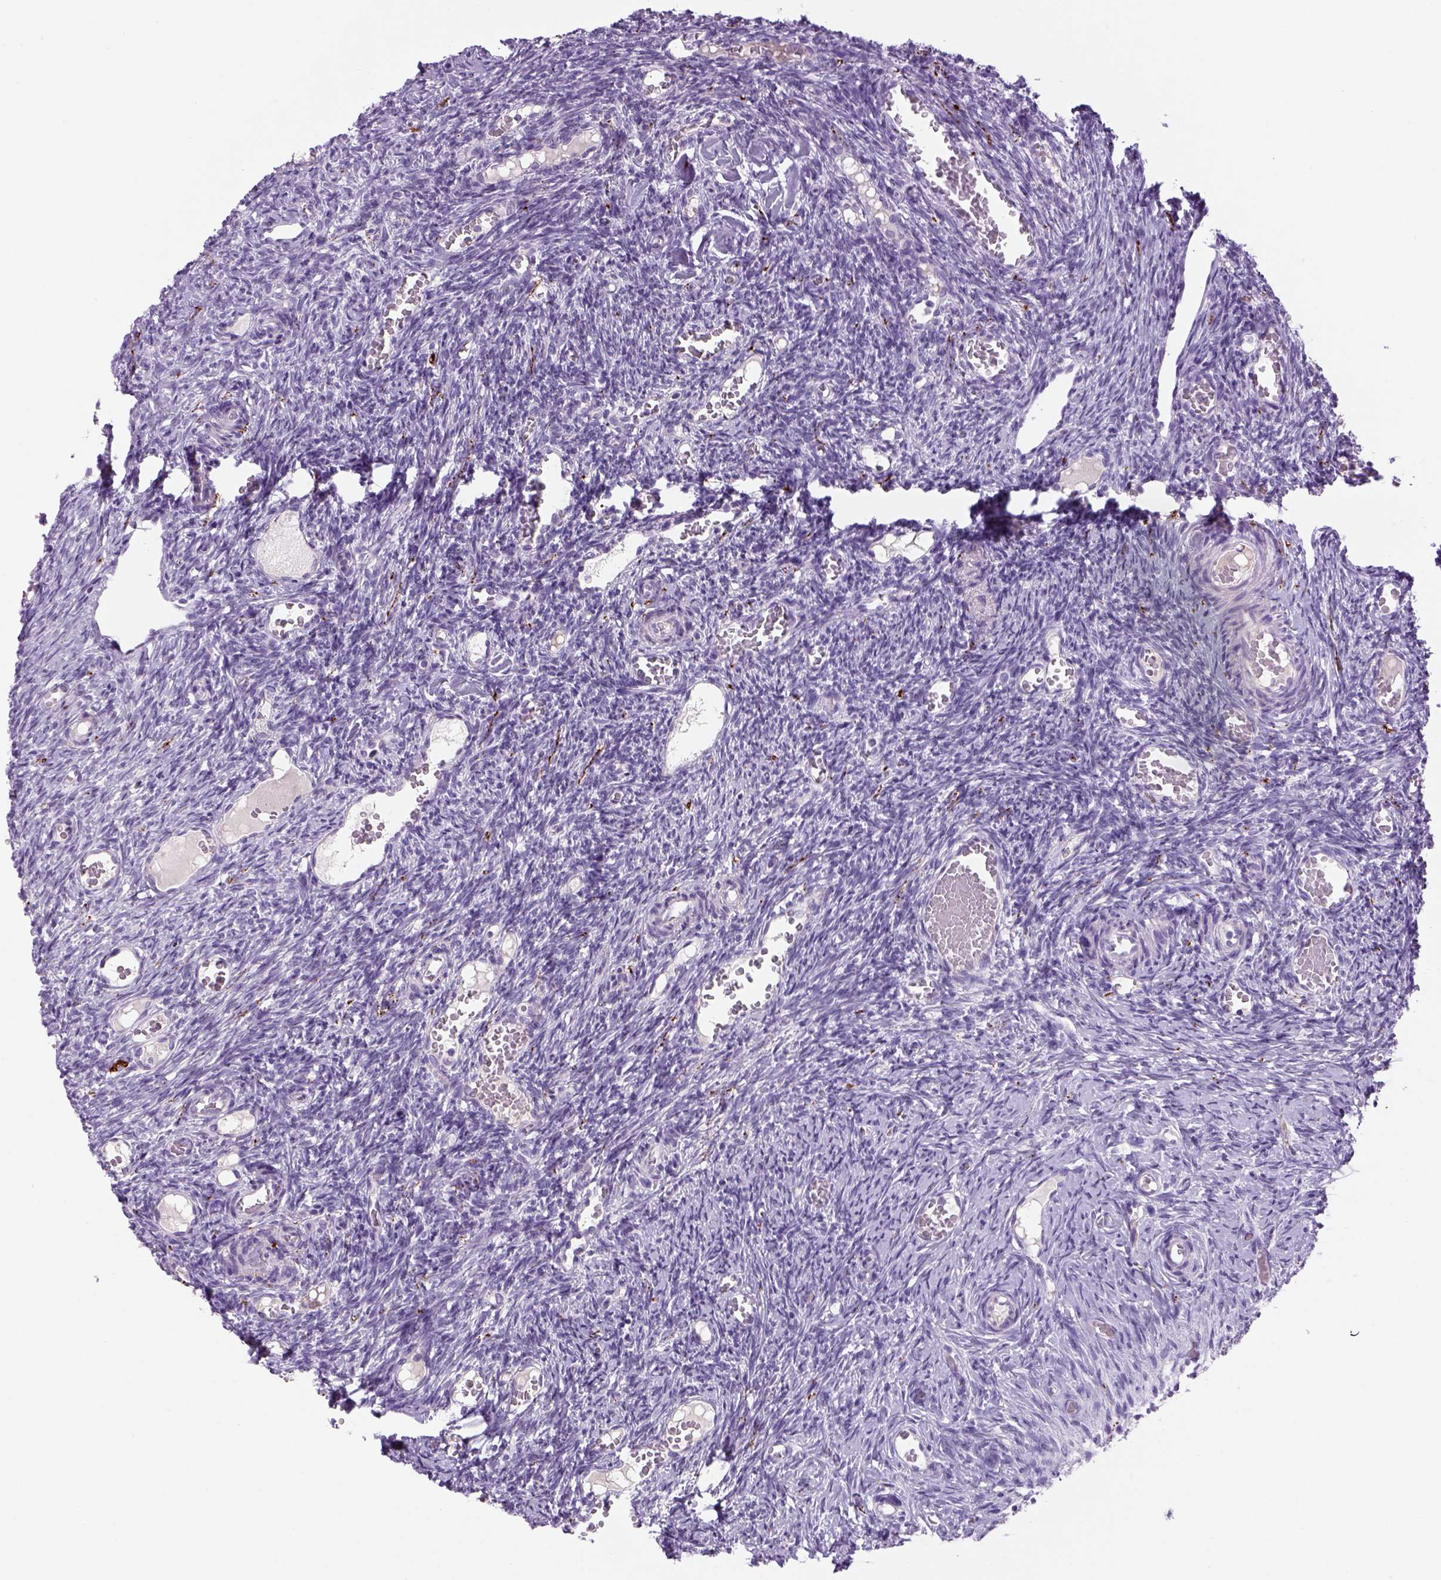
{"staining": {"intensity": "negative", "quantity": "none", "location": "none"}, "tissue": "ovary", "cell_type": "Follicle cells", "image_type": "normal", "snomed": [{"axis": "morphology", "description": "Normal tissue, NOS"}, {"axis": "topography", "description": "Ovary"}], "caption": "There is no significant expression in follicle cells of ovary. (DAB (3,3'-diaminobenzidine) IHC visualized using brightfield microscopy, high magnification).", "gene": "DBH", "patient": {"sex": "female", "age": 39}}